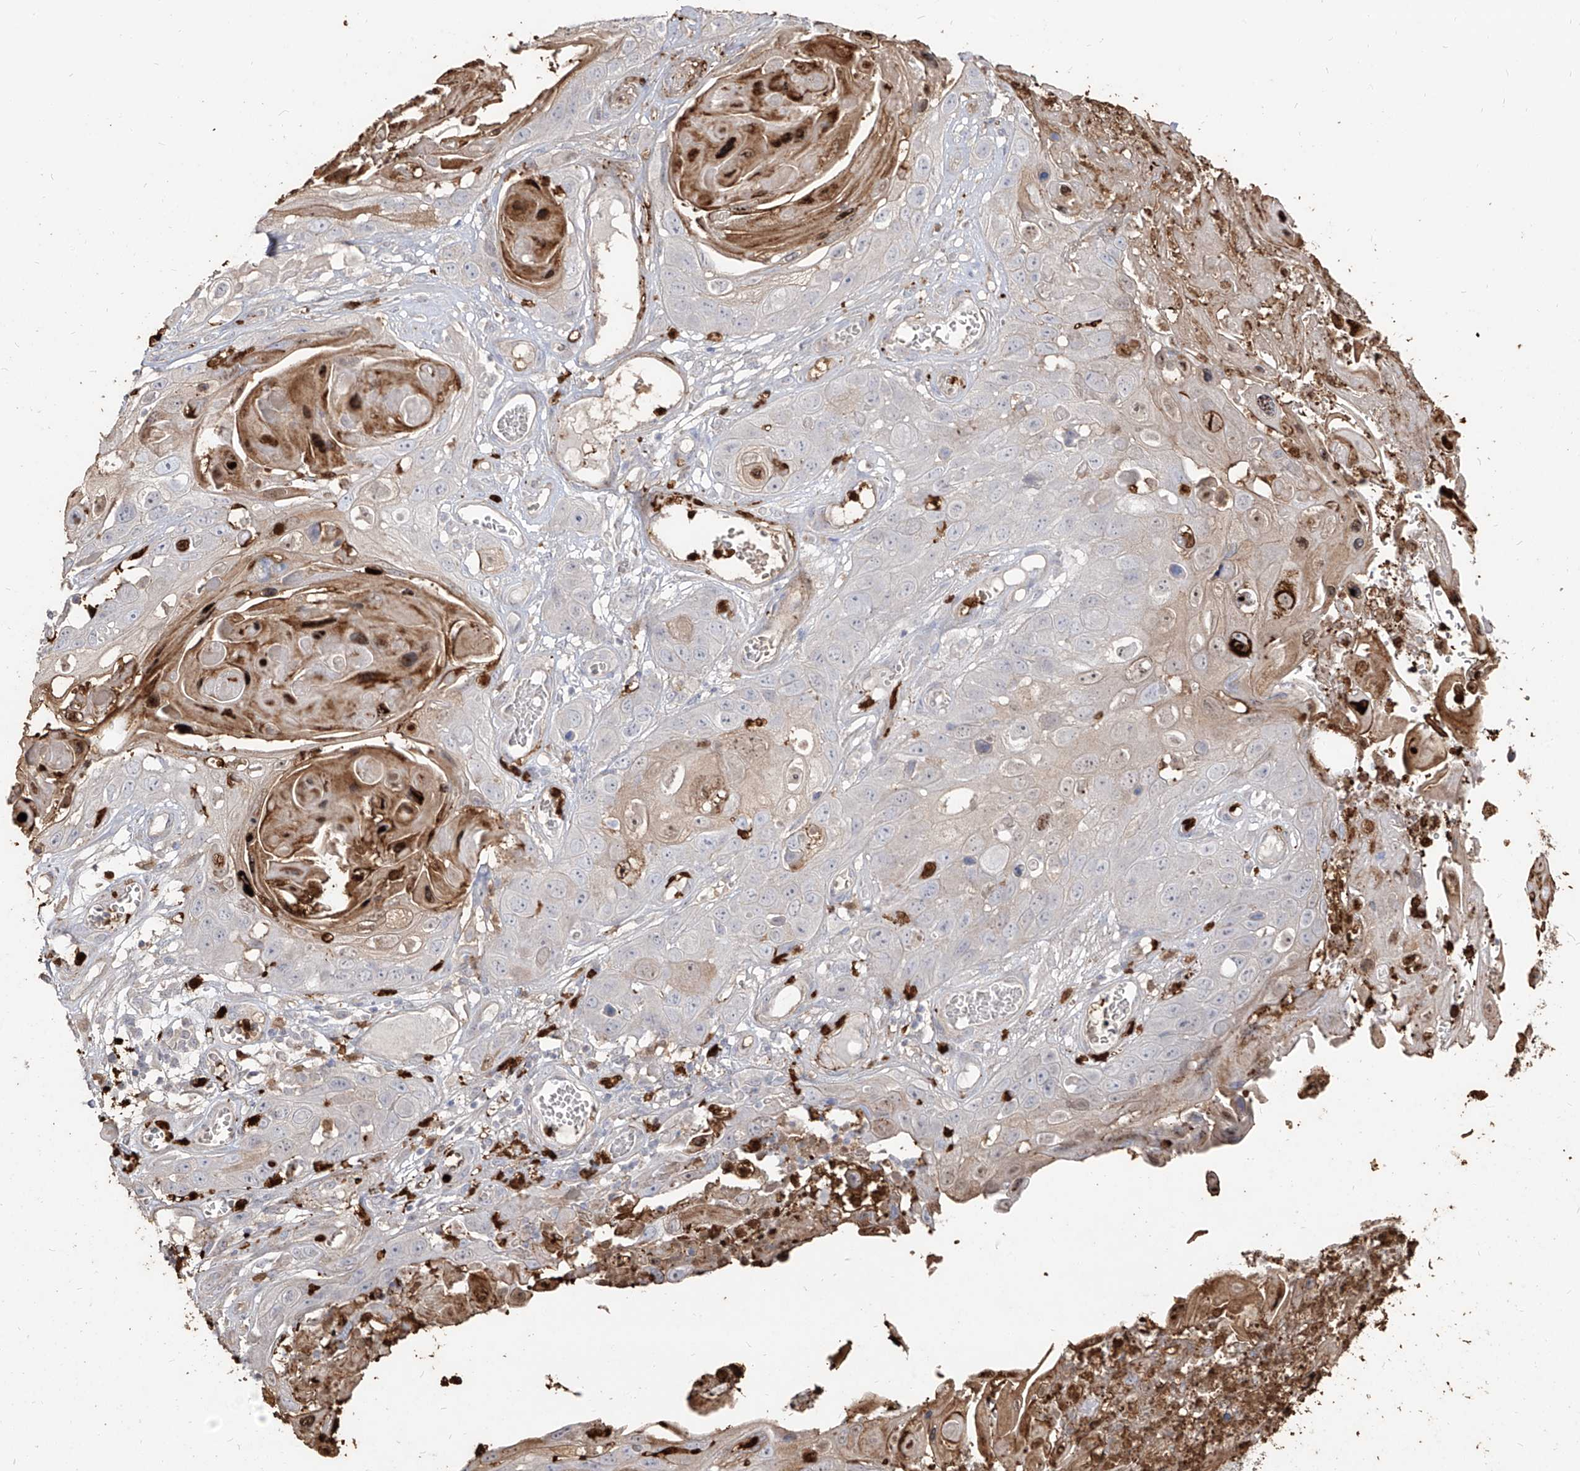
{"staining": {"intensity": "weak", "quantity": "<25%", "location": "cytoplasmic/membranous,nuclear"}, "tissue": "skin cancer", "cell_type": "Tumor cells", "image_type": "cancer", "snomed": [{"axis": "morphology", "description": "Squamous cell carcinoma, NOS"}, {"axis": "topography", "description": "Skin"}], "caption": "High power microscopy micrograph of an immunohistochemistry (IHC) image of skin cancer (squamous cell carcinoma), revealing no significant expression in tumor cells. (DAB (3,3'-diaminobenzidine) immunohistochemistry, high magnification).", "gene": "ZNF227", "patient": {"sex": "male", "age": 55}}